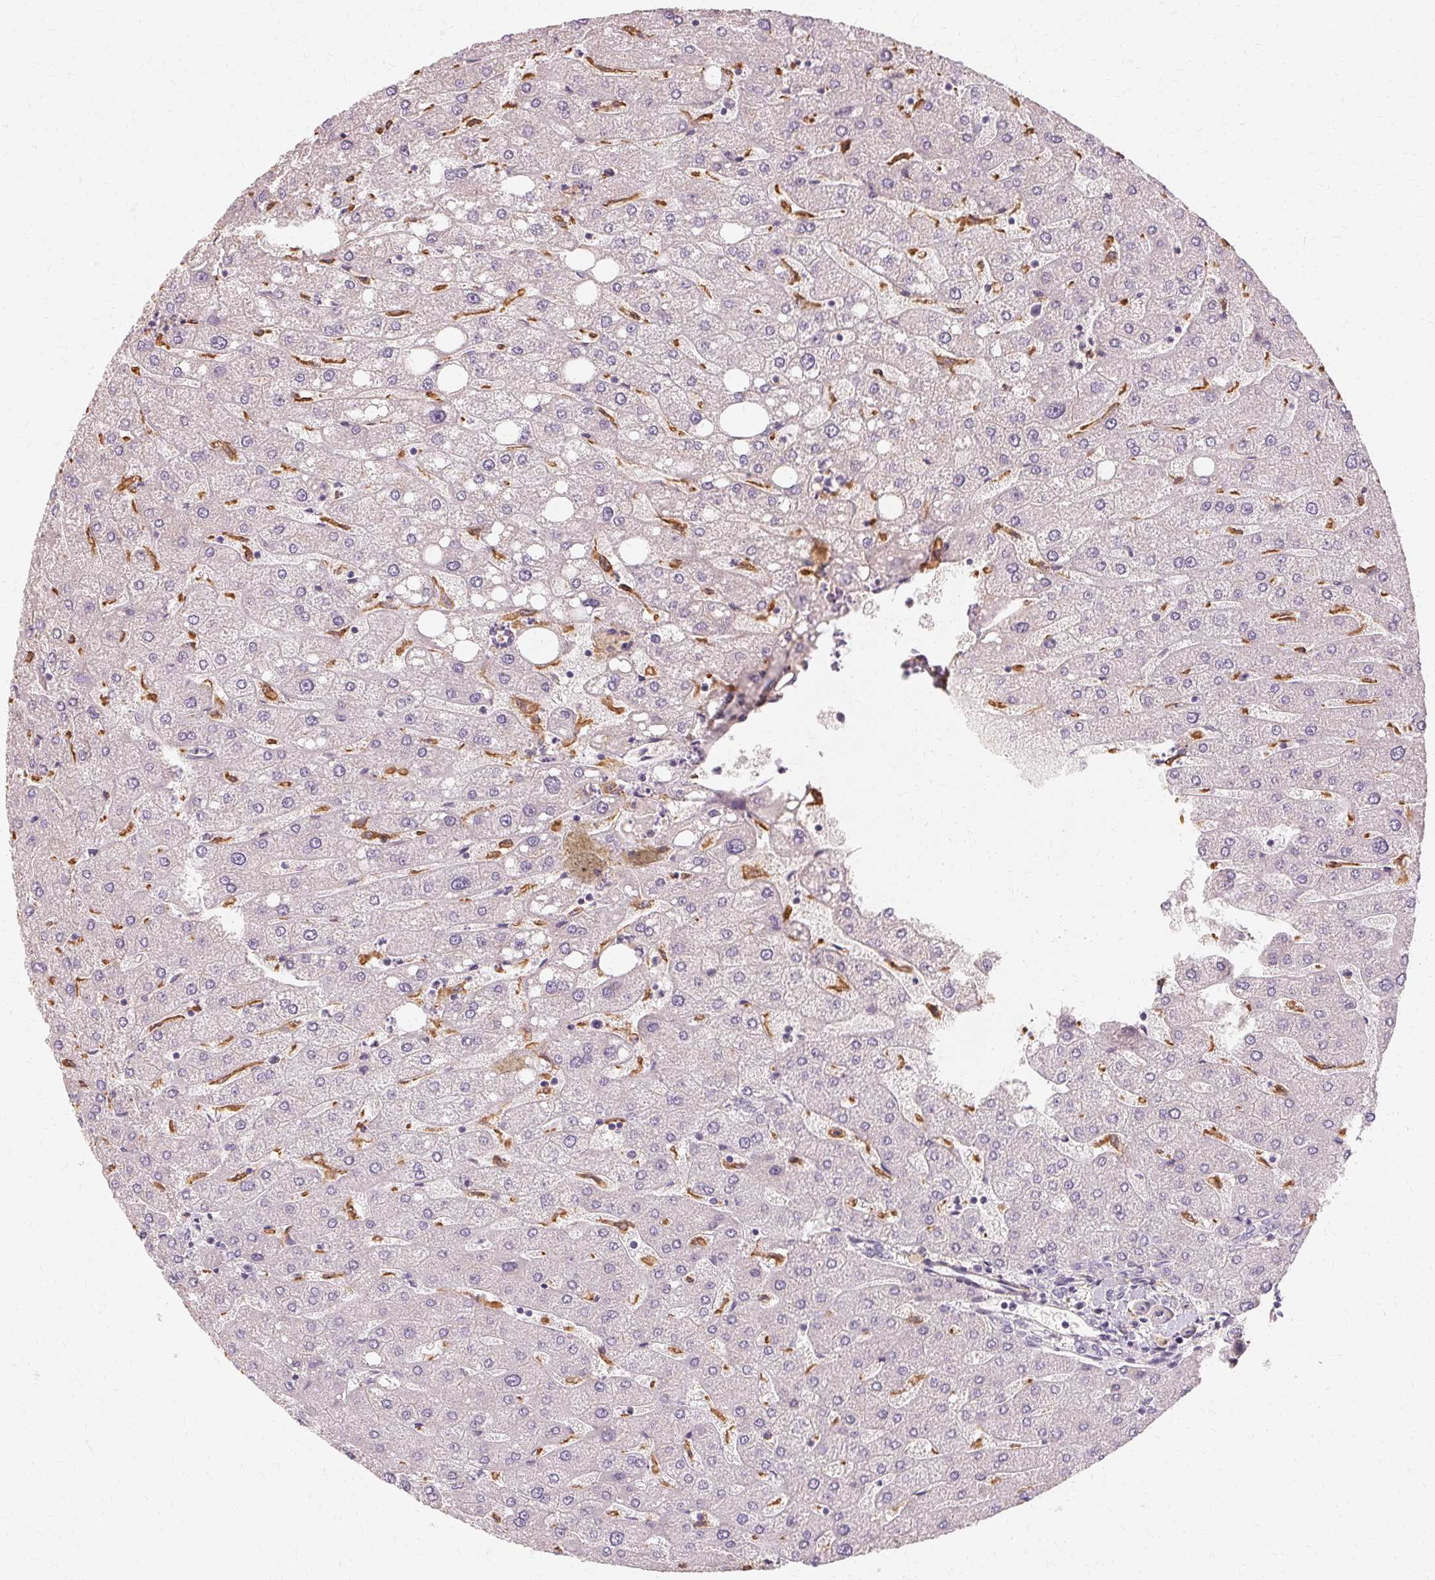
{"staining": {"intensity": "negative", "quantity": "none", "location": "none"}, "tissue": "liver", "cell_type": "Cholangiocytes", "image_type": "normal", "snomed": [{"axis": "morphology", "description": "Normal tissue, NOS"}, {"axis": "topography", "description": "Liver"}], "caption": "Photomicrograph shows no significant protein expression in cholangiocytes of benign liver. (DAB (3,3'-diaminobenzidine) immunohistochemistry with hematoxylin counter stain).", "gene": "IFNGR1", "patient": {"sex": "male", "age": 67}}